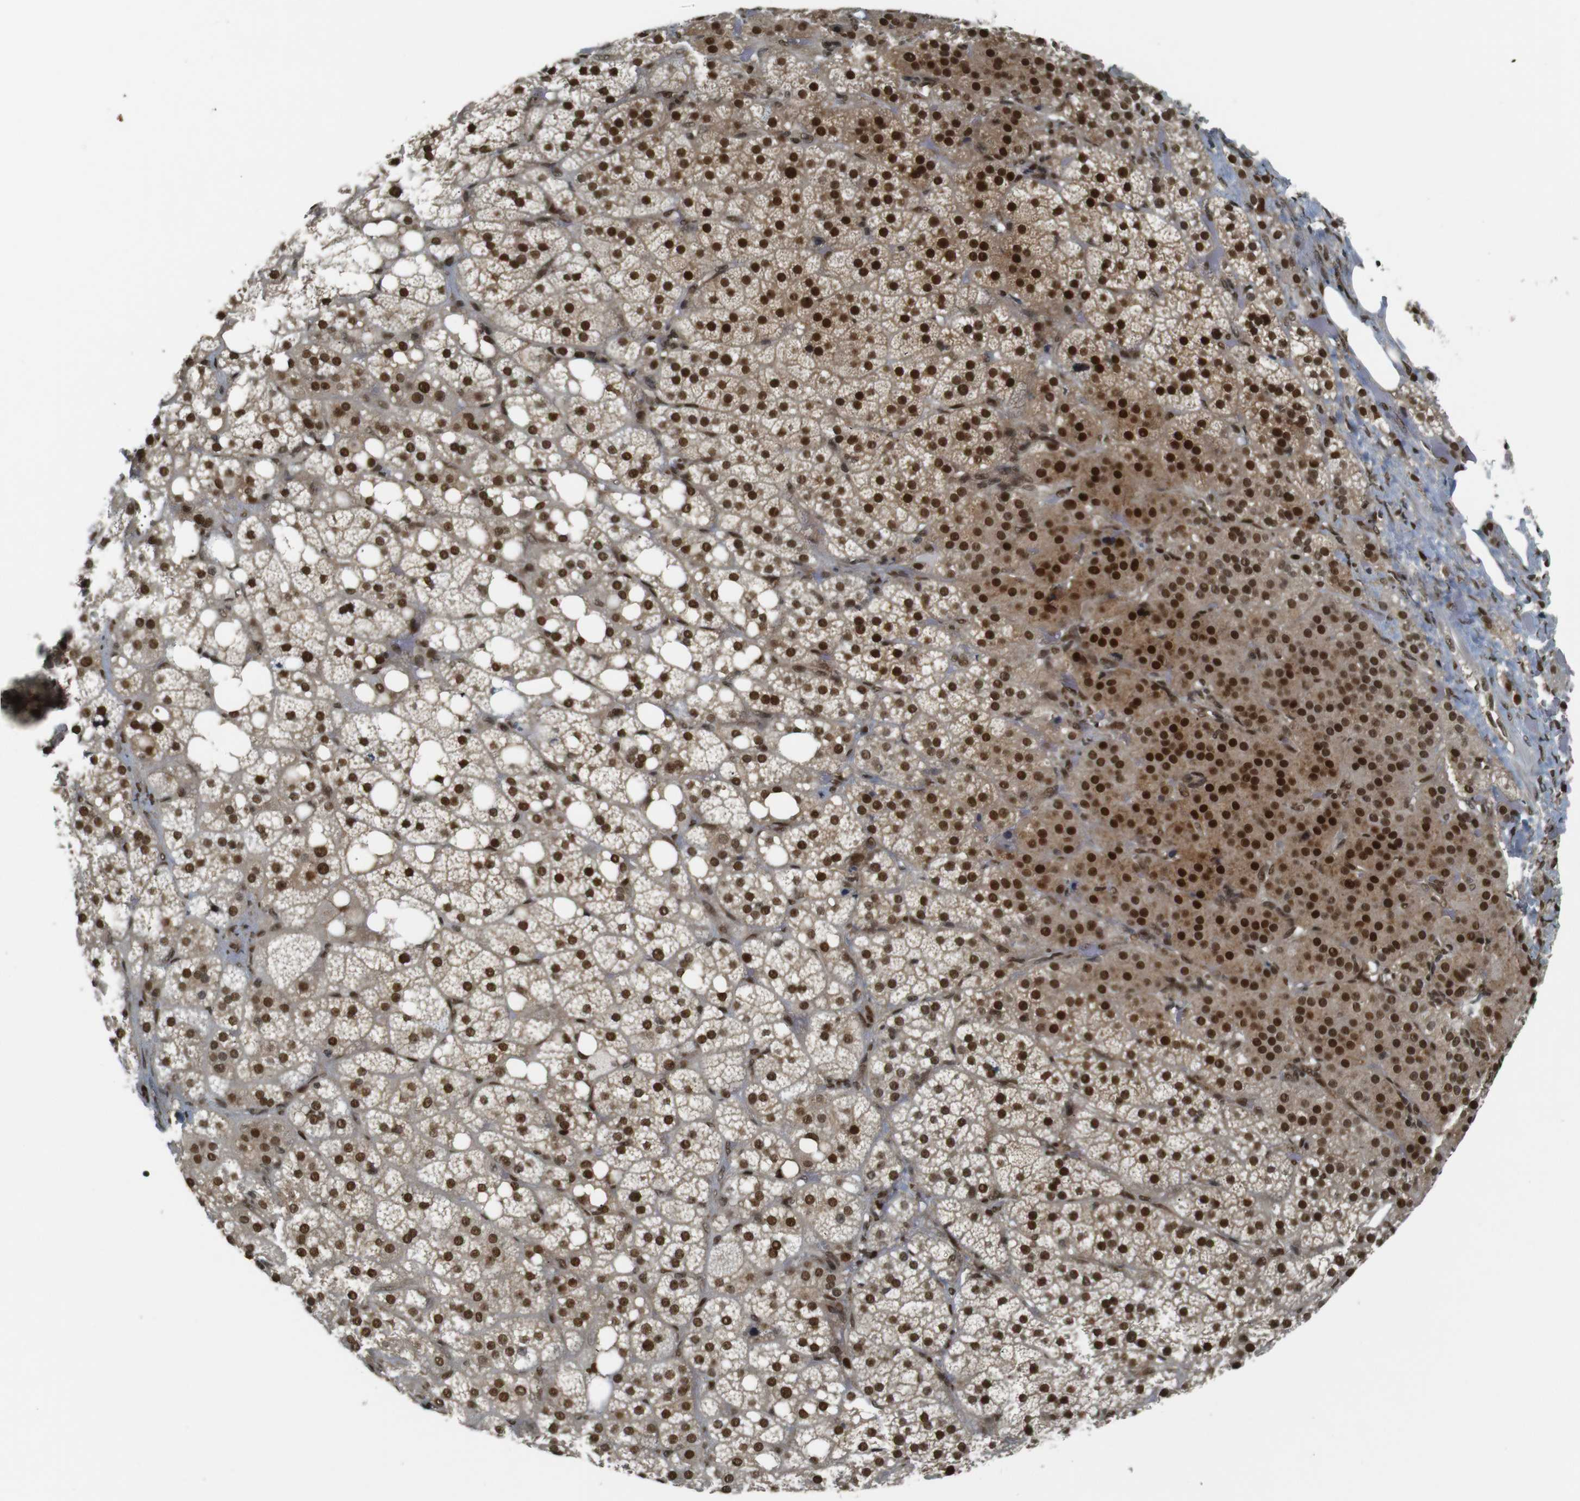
{"staining": {"intensity": "strong", "quantity": ">75%", "location": "cytoplasmic/membranous,nuclear"}, "tissue": "adrenal gland", "cell_type": "Glandular cells", "image_type": "normal", "snomed": [{"axis": "morphology", "description": "Normal tissue, NOS"}, {"axis": "topography", "description": "Adrenal gland"}], "caption": "Immunohistochemistry (IHC) of benign adrenal gland demonstrates high levels of strong cytoplasmic/membranous,nuclear staining in approximately >75% of glandular cells. (Stains: DAB (3,3'-diaminobenzidine) in brown, nuclei in blue, Microscopy: brightfield microscopy at high magnification).", "gene": "NHEJ1", "patient": {"sex": "female", "age": 59}}